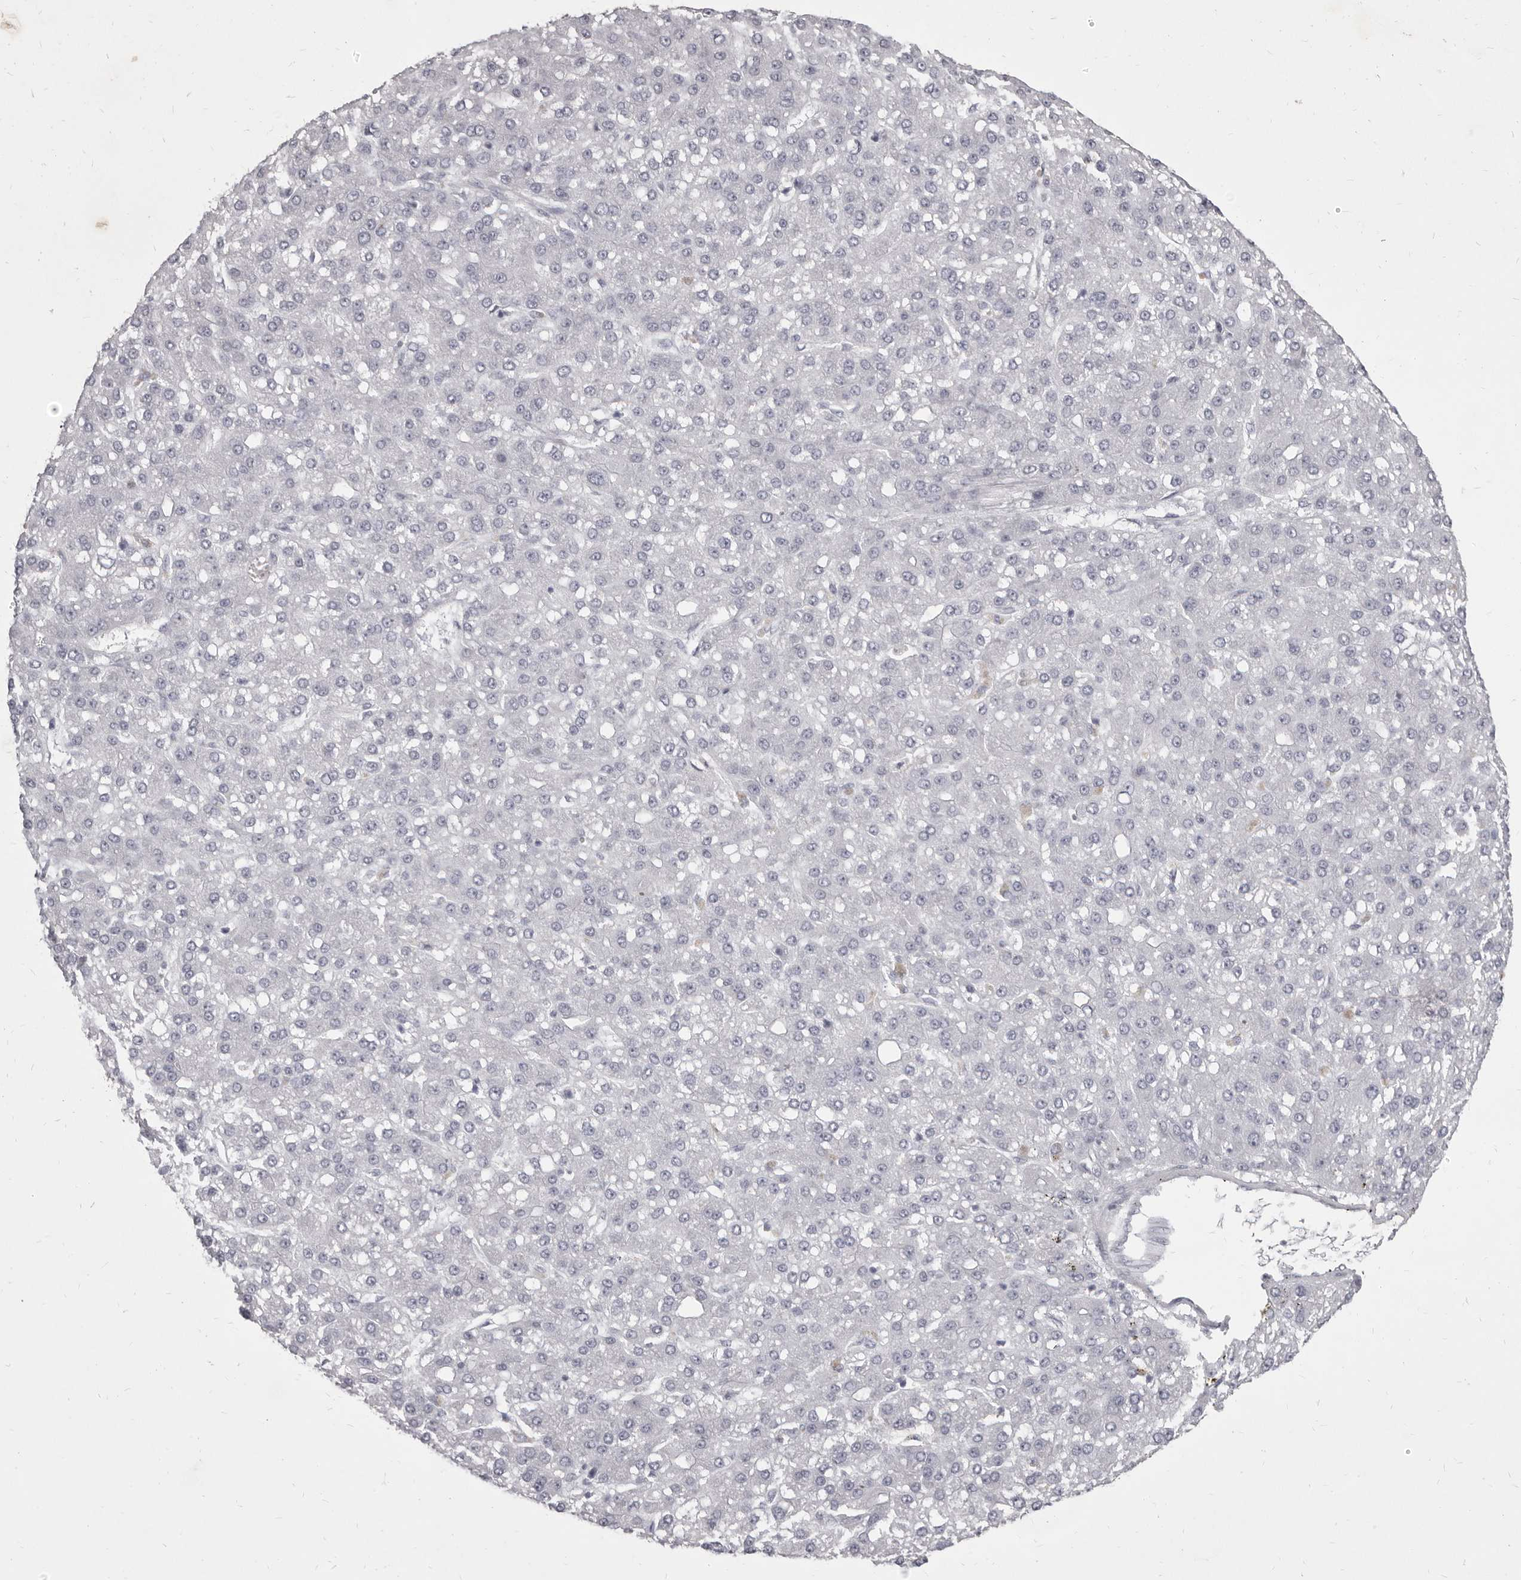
{"staining": {"intensity": "negative", "quantity": "none", "location": "none"}, "tissue": "liver cancer", "cell_type": "Tumor cells", "image_type": "cancer", "snomed": [{"axis": "morphology", "description": "Carcinoma, Hepatocellular, NOS"}, {"axis": "topography", "description": "Liver"}], "caption": "Image shows no significant protein expression in tumor cells of liver cancer (hepatocellular carcinoma).", "gene": "GSK3B", "patient": {"sex": "male", "age": 67}}